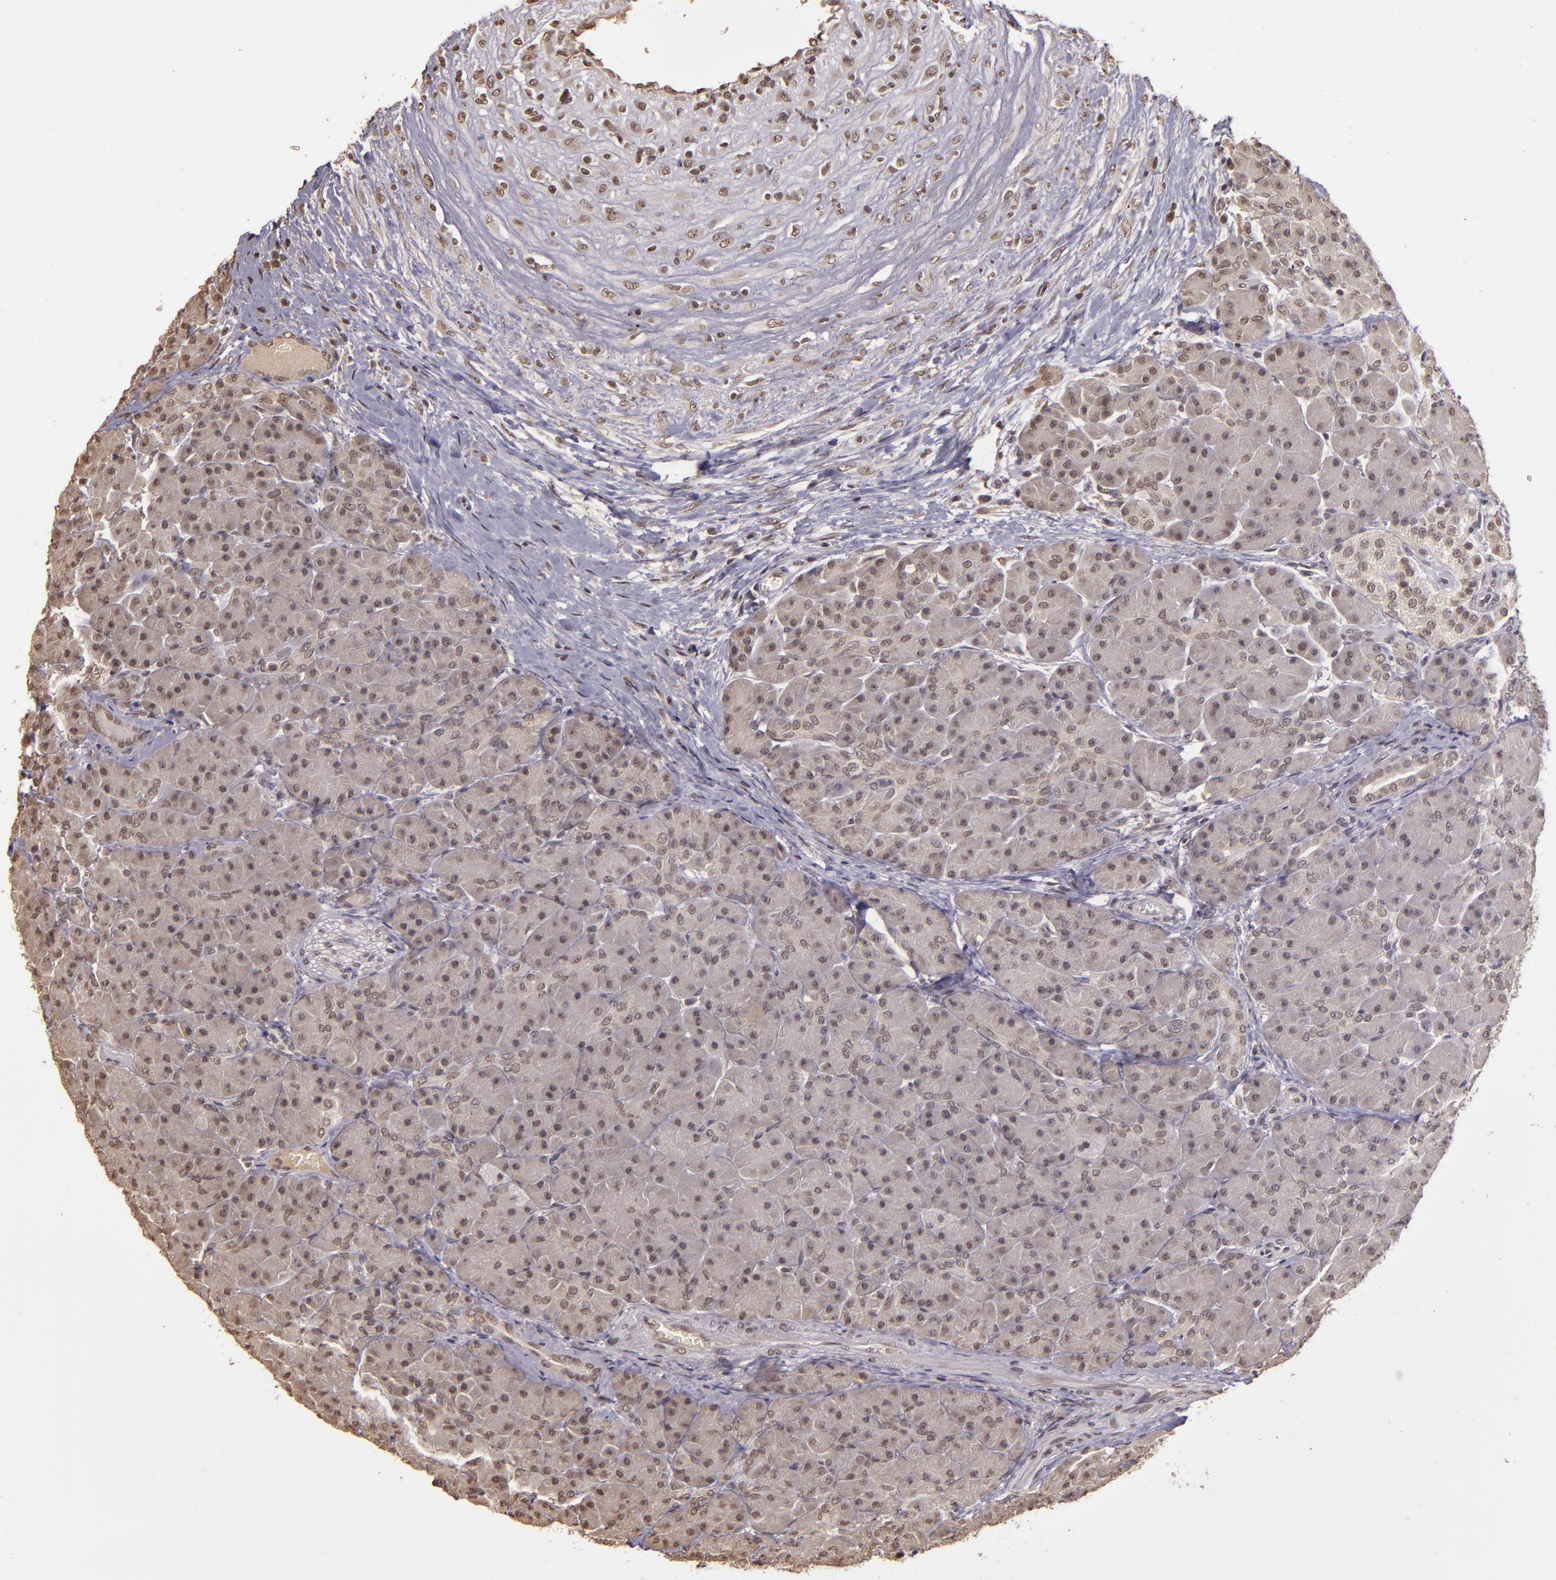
{"staining": {"intensity": "moderate", "quantity": ">75%", "location": "cytoplasmic/membranous,nuclear"}, "tissue": "pancreas", "cell_type": "Exocrine glandular cells", "image_type": "normal", "snomed": [{"axis": "morphology", "description": "Normal tissue, NOS"}, {"axis": "topography", "description": "Pancreas"}], "caption": "Pancreas stained with DAB (3,3'-diaminobenzidine) immunohistochemistry (IHC) exhibits medium levels of moderate cytoplasmic/membranous,nuclear staining in about >75% of exocrine glandular cells. Using DAB (3,3'-diaminobenzidine) (brown) and hematoxylin (blue) stains, captured at high magnification using brightfield microscopy.", "gene": "CUL1", "patient": {"sex": "male", "age": 66}}